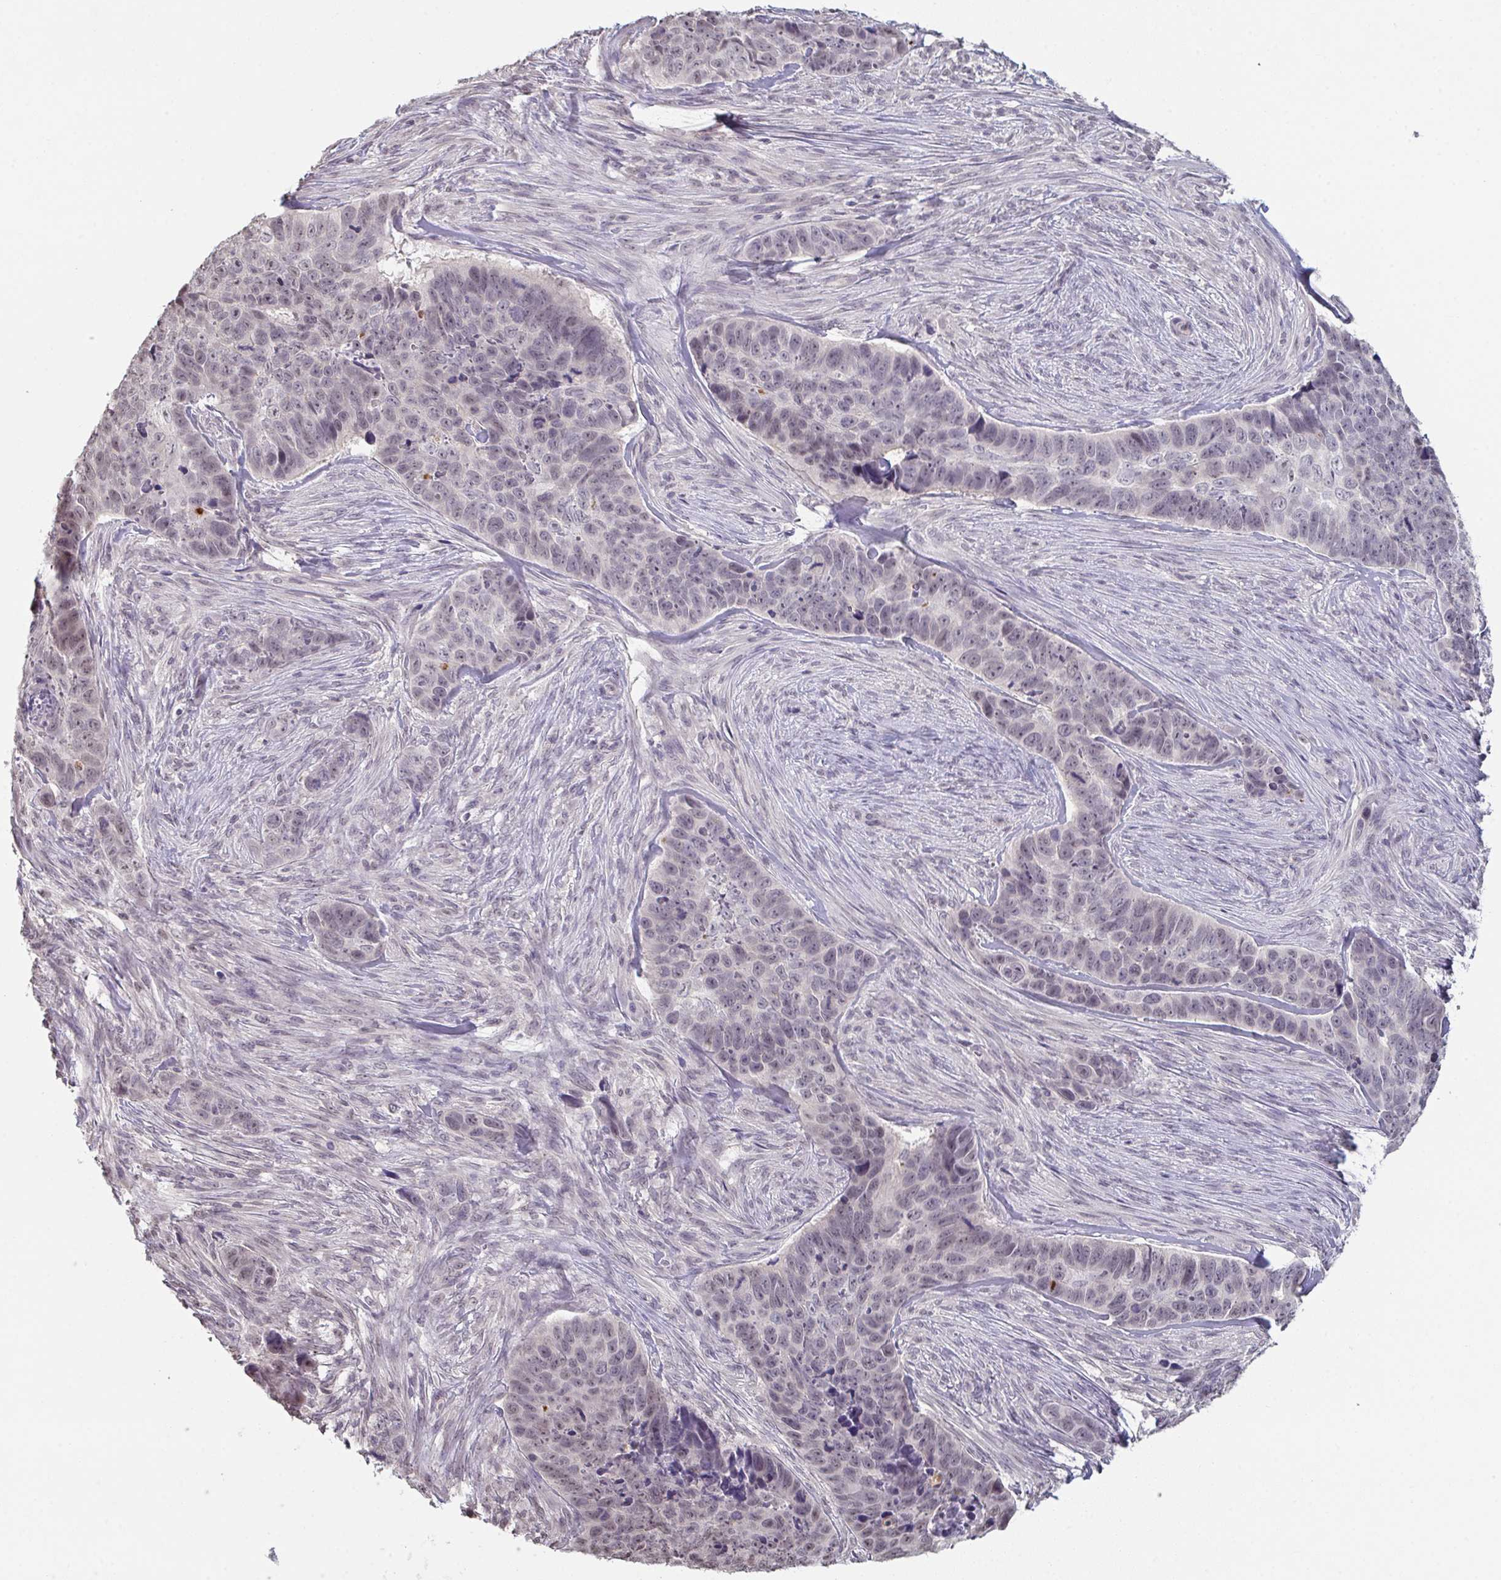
{"staining": {"intensity": "negative", "quantity": "none", "location": "none"}, "tissue": "skin cancer", "cell_type": "Tumor cells", "image_type": "cancer", "snomed": [{"axis": "morphology", "description": "Basal cell carcinoma"}, {"axis": "topography", "description": "Skin"}], "caption": "An image of human basal cell carcinoma (skin) is negative for staining in tumor cells. The staining is performed using DAB brown chromogen with nuclei counter-stained in using hematoxylin.", "gene": "ZNF214", "patient": {"sex": "female", "age": 82}}